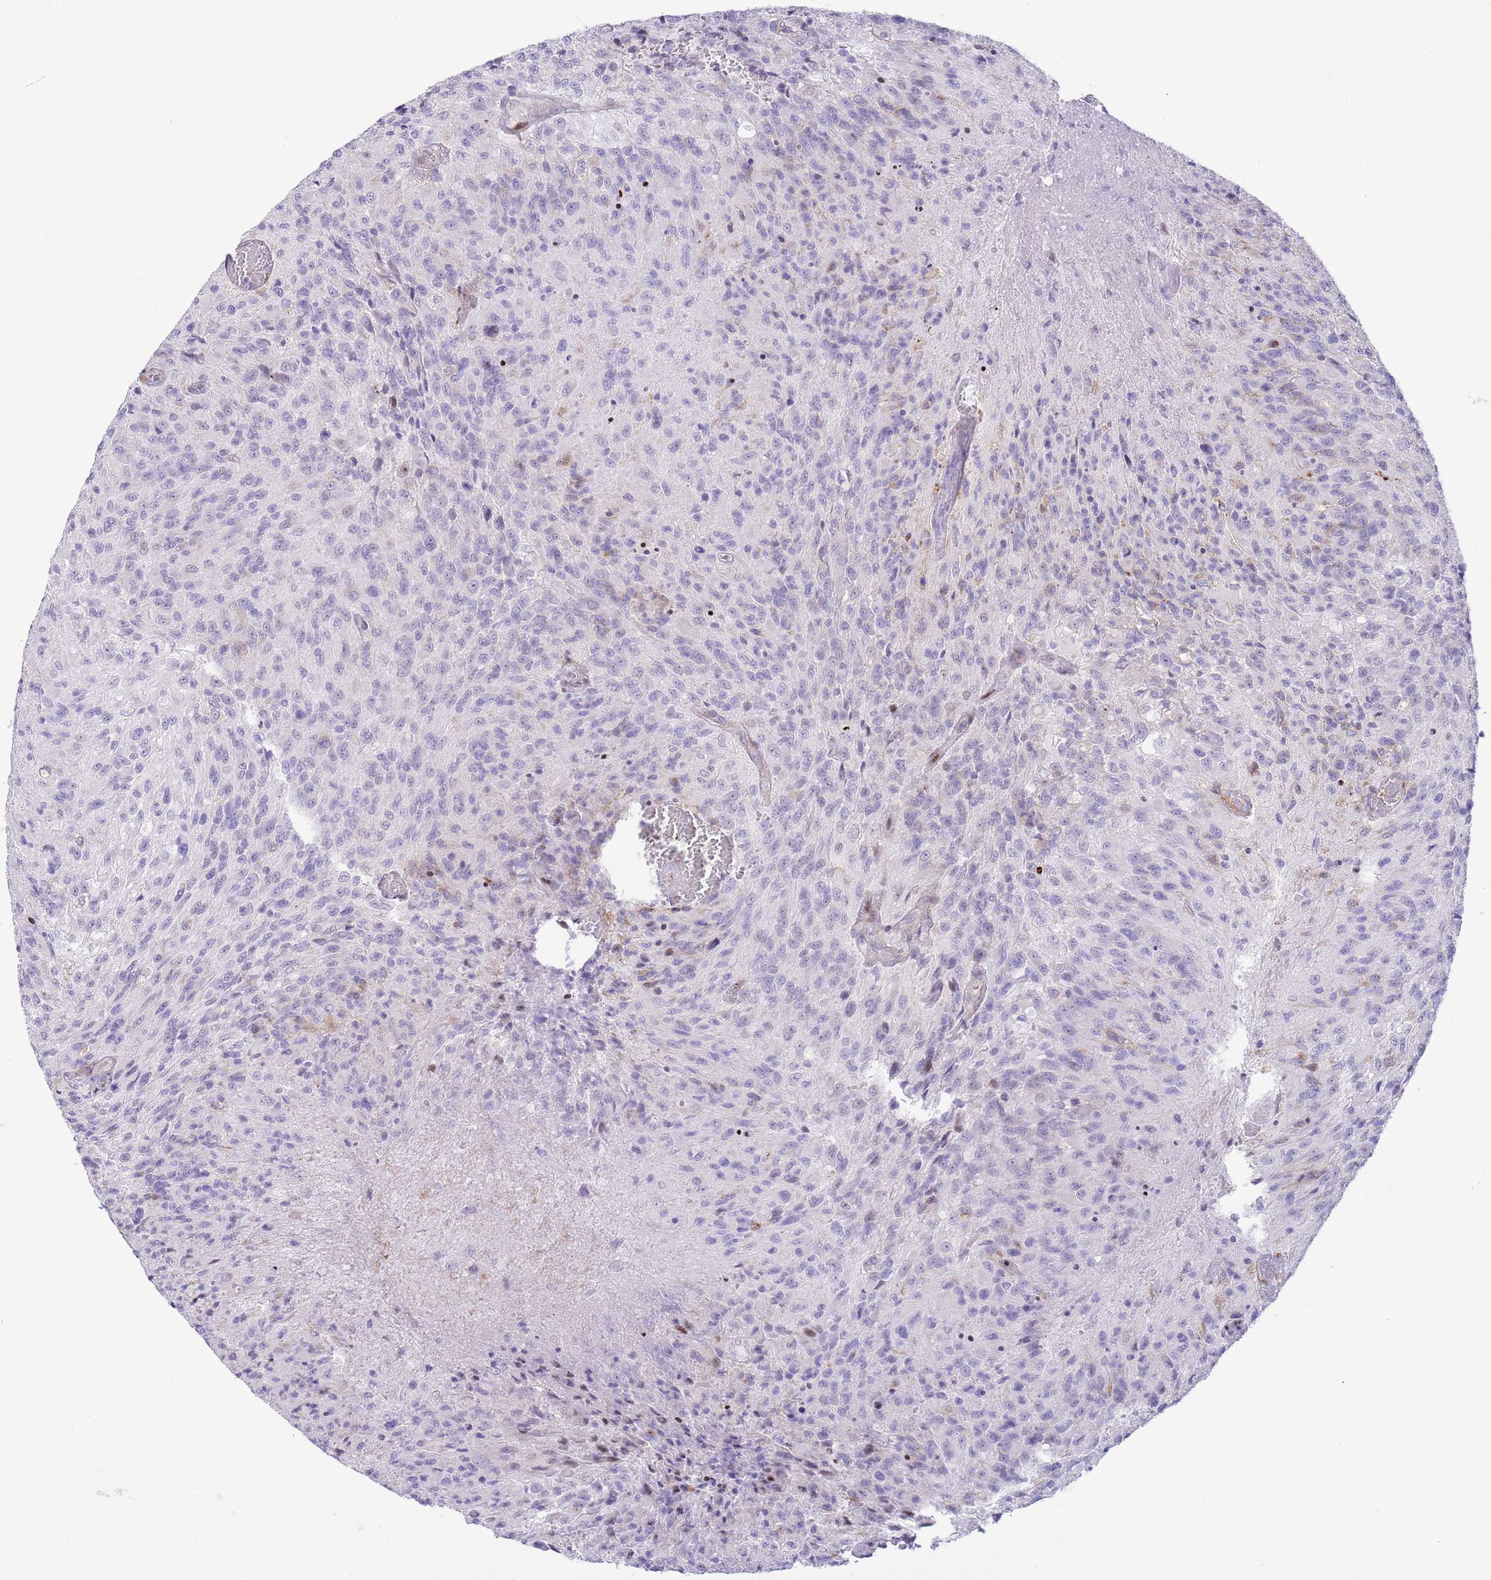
{"staining": {"intensity": "negative", "quantity": "none", "location": "none"}, "tissue": "glioma", "cell_type": "Tumor cells", "image_type": "cancer", "snomed": [{"axis": "morphology", "description": "Normal tissue, NOS"}, {"axis": "morphology", "description": "Glioma, malignant, High grade"}, {"axis": "topography", "description": "Cerebral cortex"}], "caption": "DAB (3,3'-diaminobenzidine) immunohistochemical staining of glioma demonstrates no significant staining in tumor cells. (DAB (3,3'-diaminobenzidine) immunohistochemistry with hematoxylin counter stain).", "gene": "ANO8", "patient": {"sex": "male", "age": 56}}